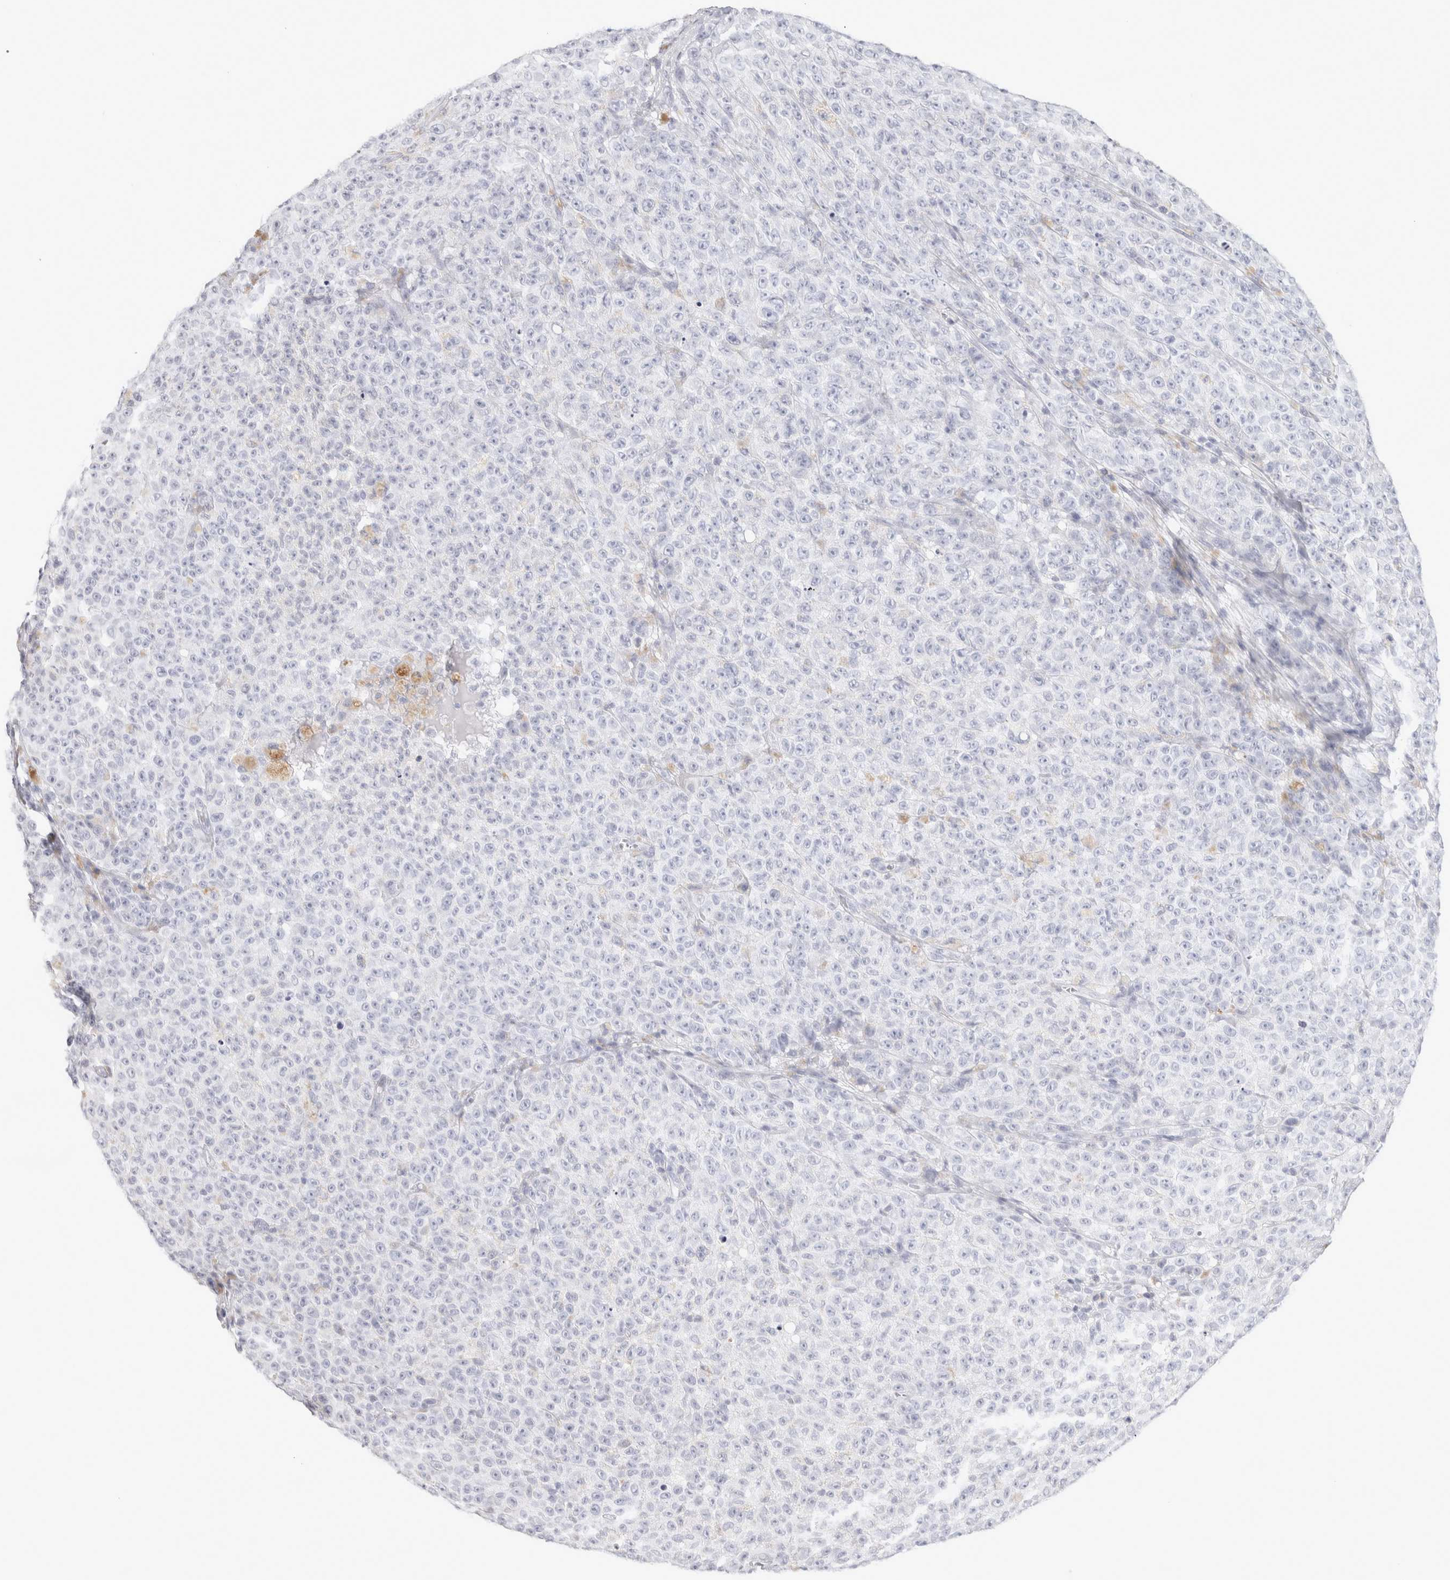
{"staining": {"intensity": "negative", "quantity": "none", "location": "none"}, "tissue": "melanoma", "cell_type": "Tumor cells", "image_type": "cancer", "snomed": [{"axis": "morphology", "description": "Malignant melanoma, NOS"}, {"axis": "topography", "description": "Skin"}], "caption": "Immunohistochemical staining of human malignant melanoma exhibits no significant positivity in tumor cells.", "gene": "GARIN1A", "patient": {"sex": "female", "age": 82}}